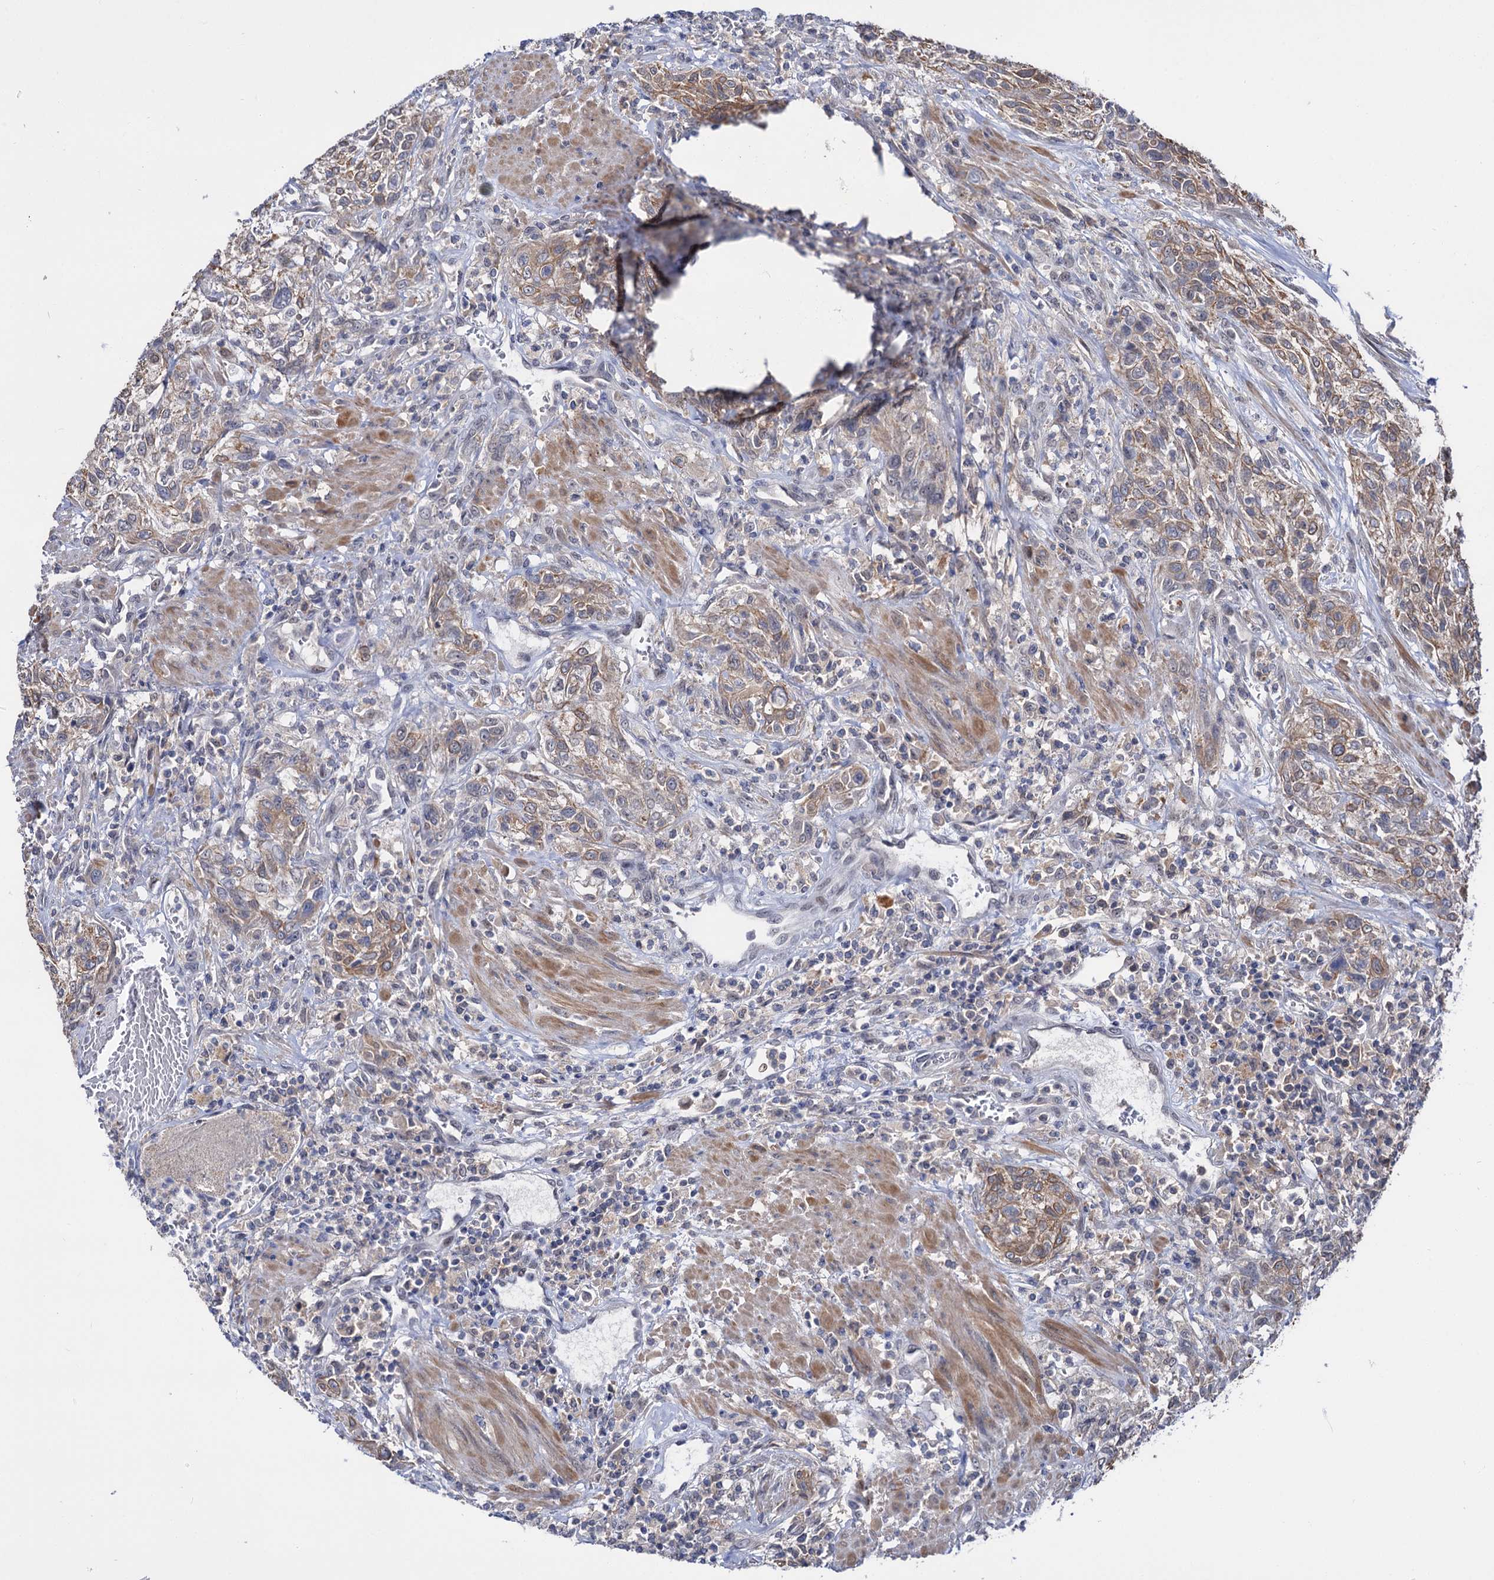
{"staining": {"intensity": "weak", "quantity": ">75%", "location": "cytoplasmic/membranous"}, "tissue": "urothelial cancer", "cell_type": "Tumor cells", "image_type": "cancer", "snomed": [{"axis": "morphology", "description": "Normal tissue, NOS"}, {"axis": "morphology", "description": "Urothelial carcinoma, NOS"}, {"axis": "topography", "description": "Urinary bladder"}, {"axis": "topography", "description": "Peripheral nerve tissue"}], "caption": "Urothelial cancer stained with a brown dye displays weak cytoplasmic/membranous positive expression in about >75% of tumor cells.", "gene": "NEK10", "patient": {"sex": "male", "age": 35}}